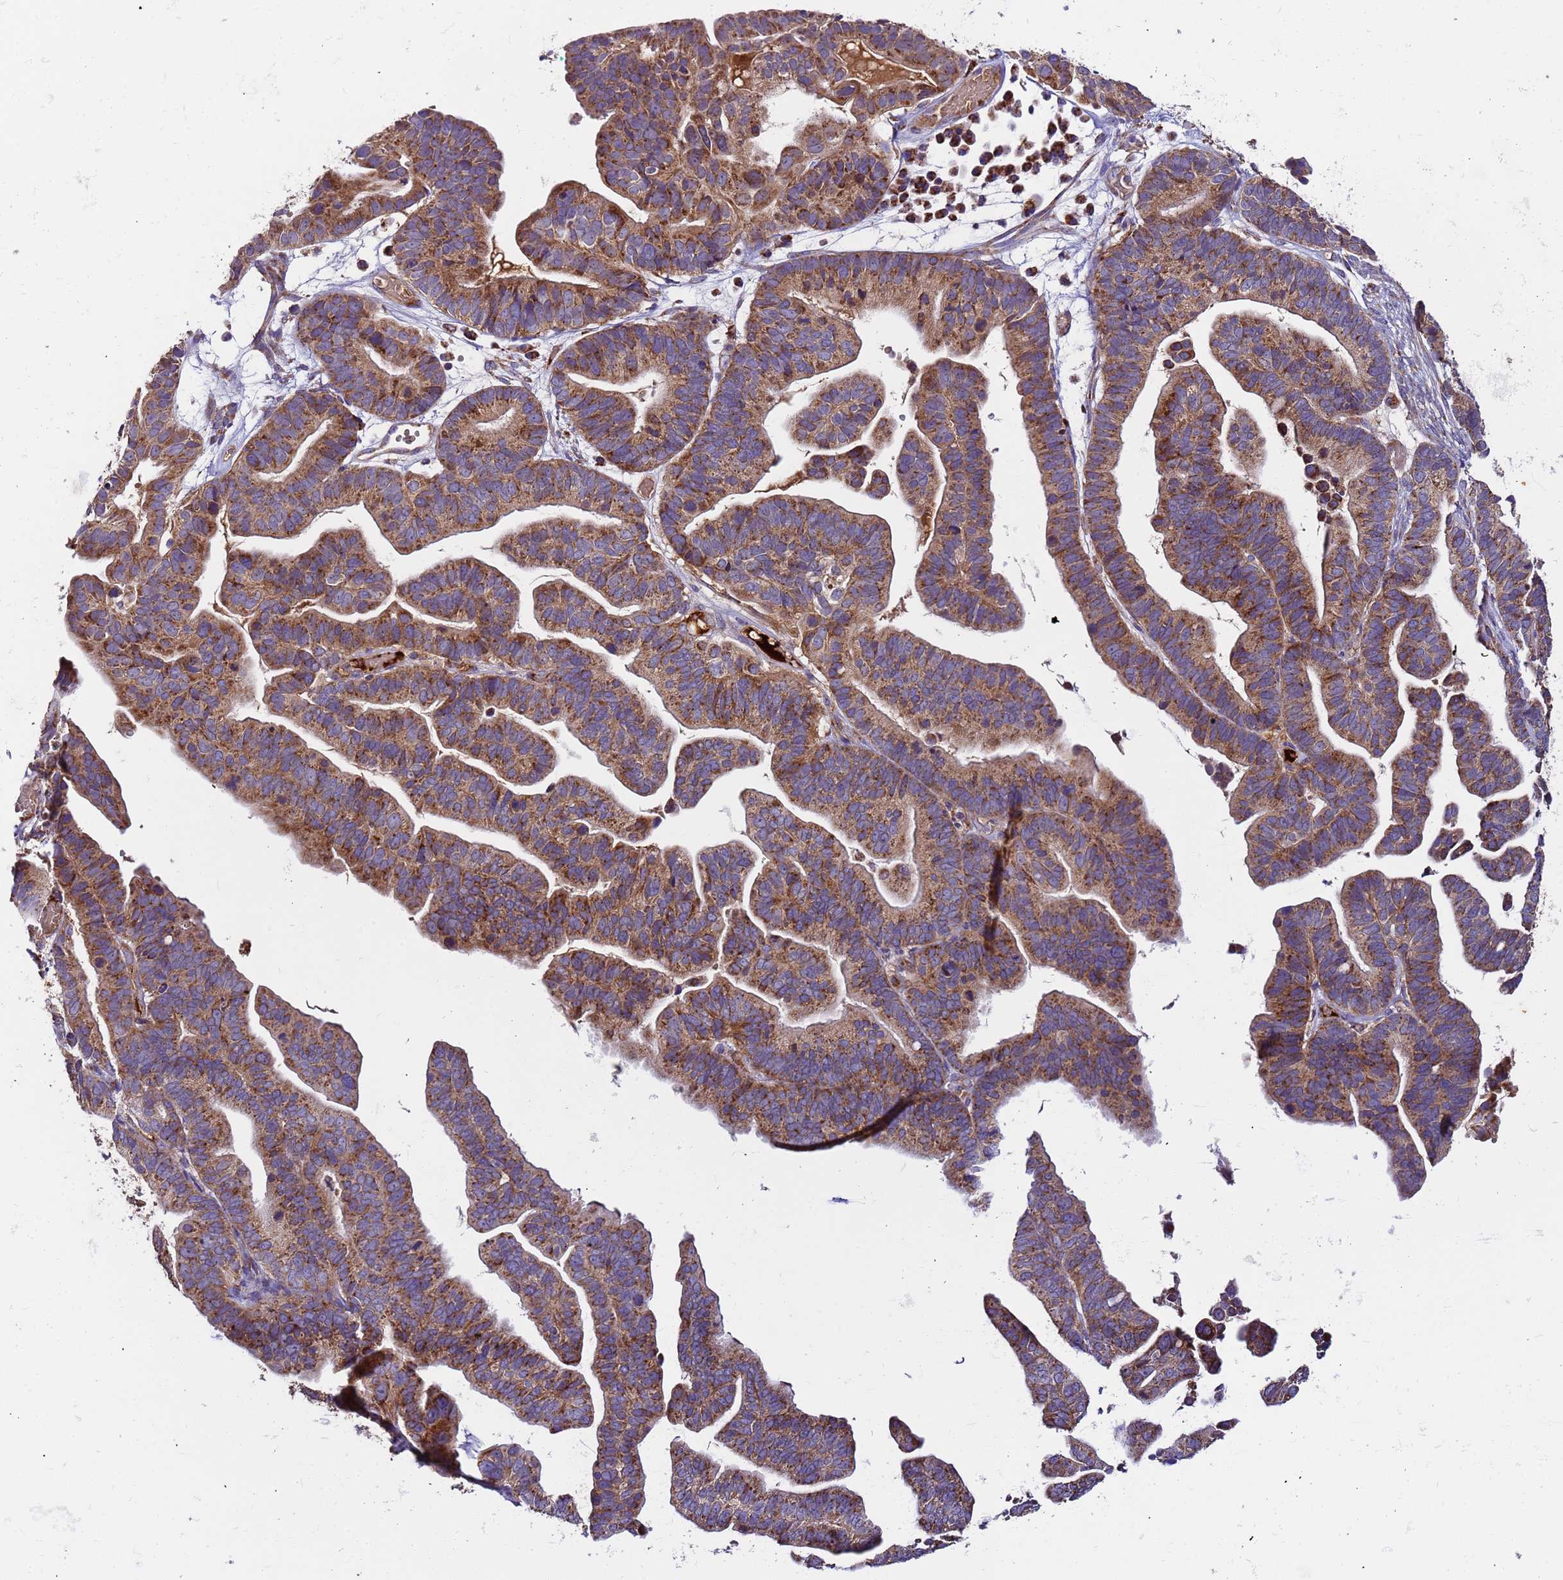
{"staining": {"intensity": "strong", "quantity": ">75%", "location": "cytoplasmic/membranous"}, "tissue": "ovarian cancer", "cell_type": "Tumor cells", "image_type": "cancer", "snomed": [{"axis": "morphology", "description": "Cystadenocarcinoma, serous, NOS"}, {"axis": "topography", "description": "Ovary"}], "caption": "About >75% of tumor cells in ovarian serous cystadenocarcinoma exhibit strong cytoplasmic/membranous protein positivity as visualized by brown immunohistochemical staining.", "gene": "TMEM126A", "patient": {"sex": "female", "age": 56}}